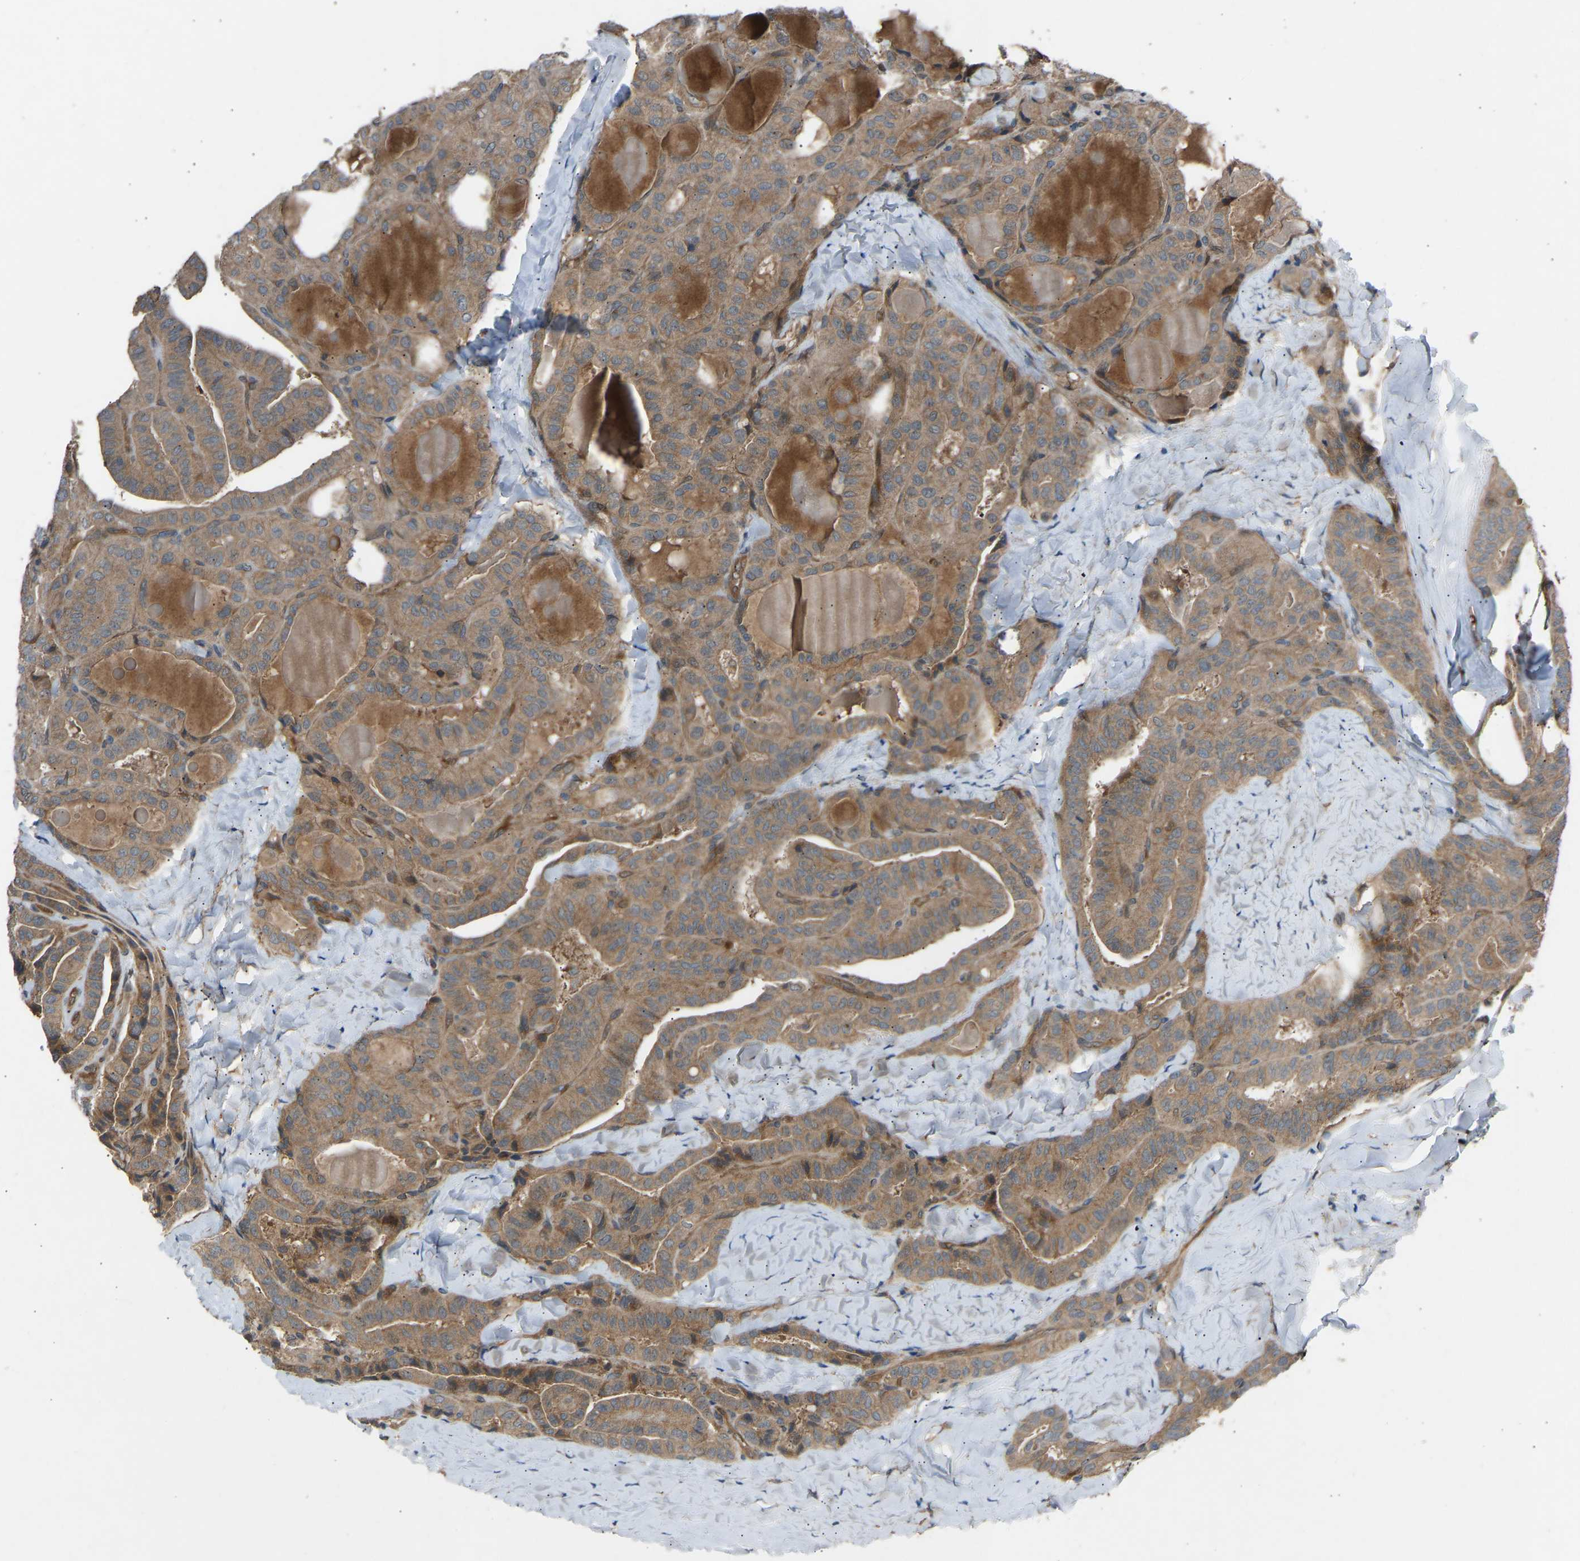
{"staining": {"intensity": "moderate", "quantity": ">75%", "location": "cytoplasmic/membranous"}, "tissue": "thyroid cancer", "cell_type": "Tumor cells", "image_type": "cancer", "snomed": [{"axis": "morphology", "description": "Papillary adenocarcinoma, NOS"}, {"axis": "topography", "description": "Thyroid gland"}], "caption": "Thyroid papillary adenocarcinoma stained with a brown dye reveals moderate cytoplasmic/membranous positive staining in approximately >75% of tumor cells.", "gene": "GAS2L1", "patient": {"sex": "male", "age": 77}}